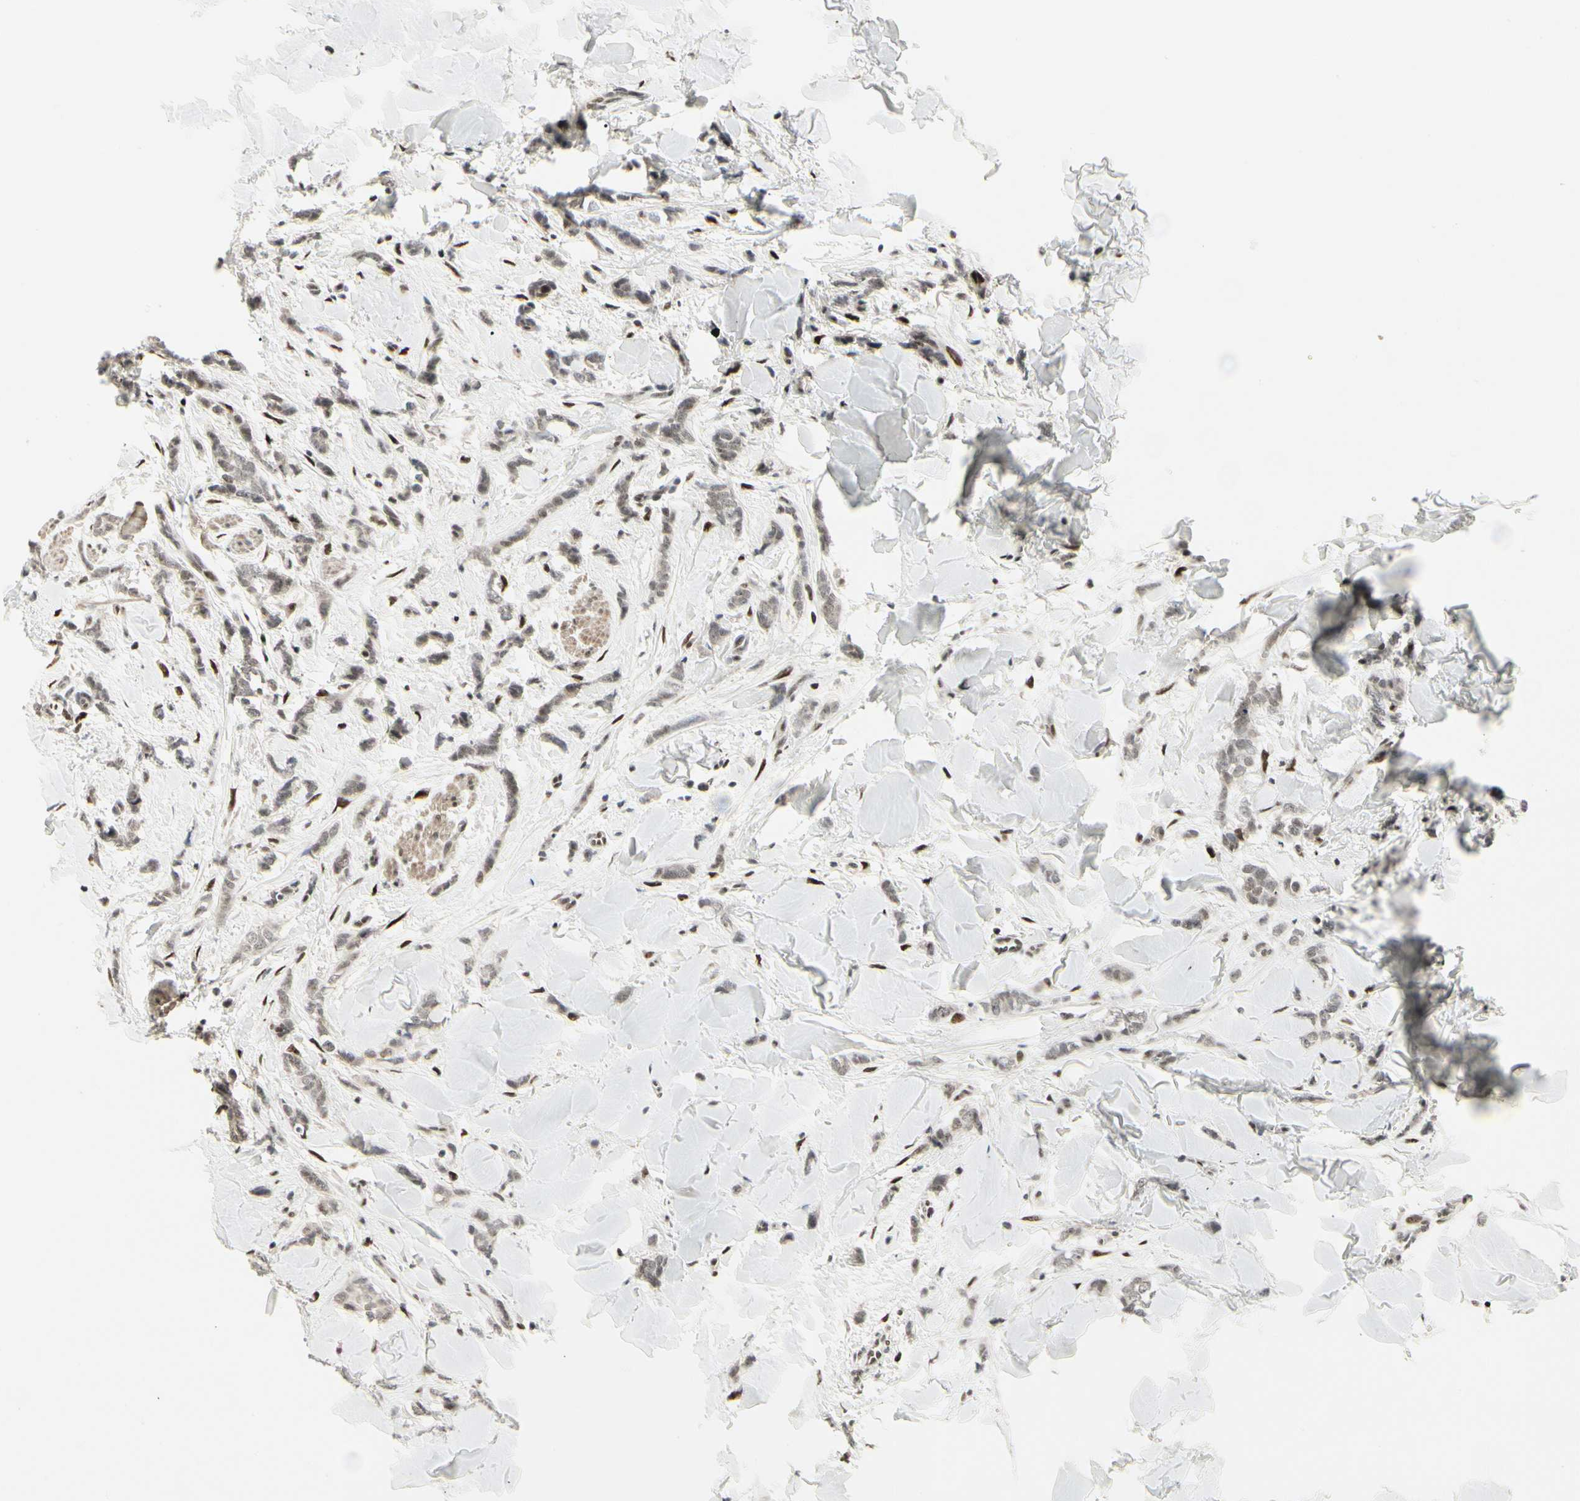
{"staining": {"intensity": "weak", "quantity": ">75%", "location": "nuclear"}, "tissue": "breast cancer", "cell_type": "Tumor cells", "image_type": "cancer", "snomed": [{"axis": "morphology", "description": "Lobular carcinoma"}, {"axis": "topography", "description": "Skin"}, {"axis": "topography", "description": "Breast"}], "caption": "Lobular carcinoma (breast) stained with immunohistochemistry (IHC) demonstrates weak nuclear expression in about >75% of tumor cells.", "gene": "FOXJ2", "patient": {"sex": "female", "age": 46}}